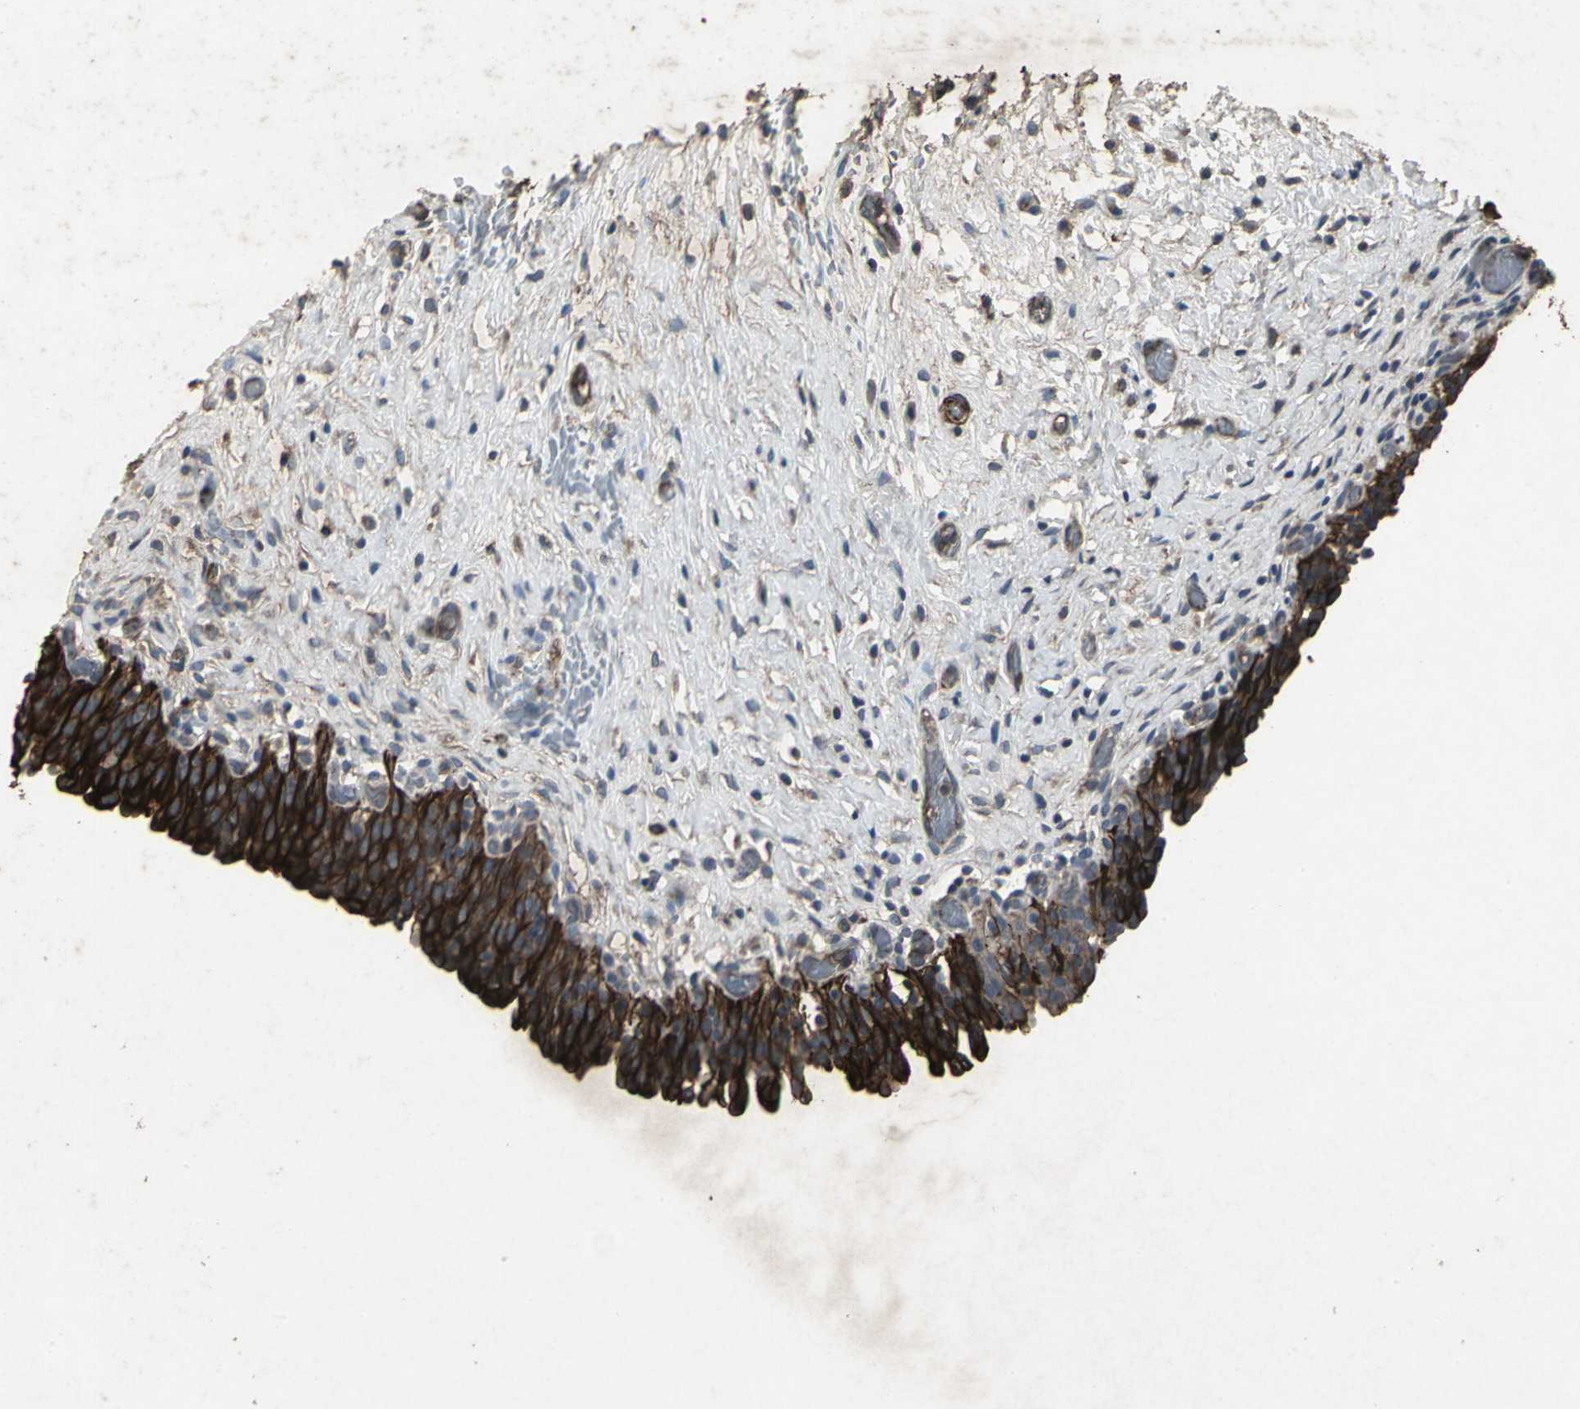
{"staining": {"intensity": "strong", "quantity": ">75%", "location": "cytoplasmic/membranous"}, "tissue": "urinary bladder", "cell_type": "Urothelial cells", "image_type": "normal", "snomed": [{"axis": "morphology", "description": "Normal tissue, NOS"}, {"axis": "topography", "description": "Urinary bladder"}], "caption": "Brown immunohistochemical staining in benign human urinary bladder exhibits strong cytoplasmic/membranous staining in about >75% of urothelial cells. (brown staining indicates protein expression, while blue staining denotes nuclei).", "gene": "CCR9", "patient": {"sex": "male", "age": 51}}